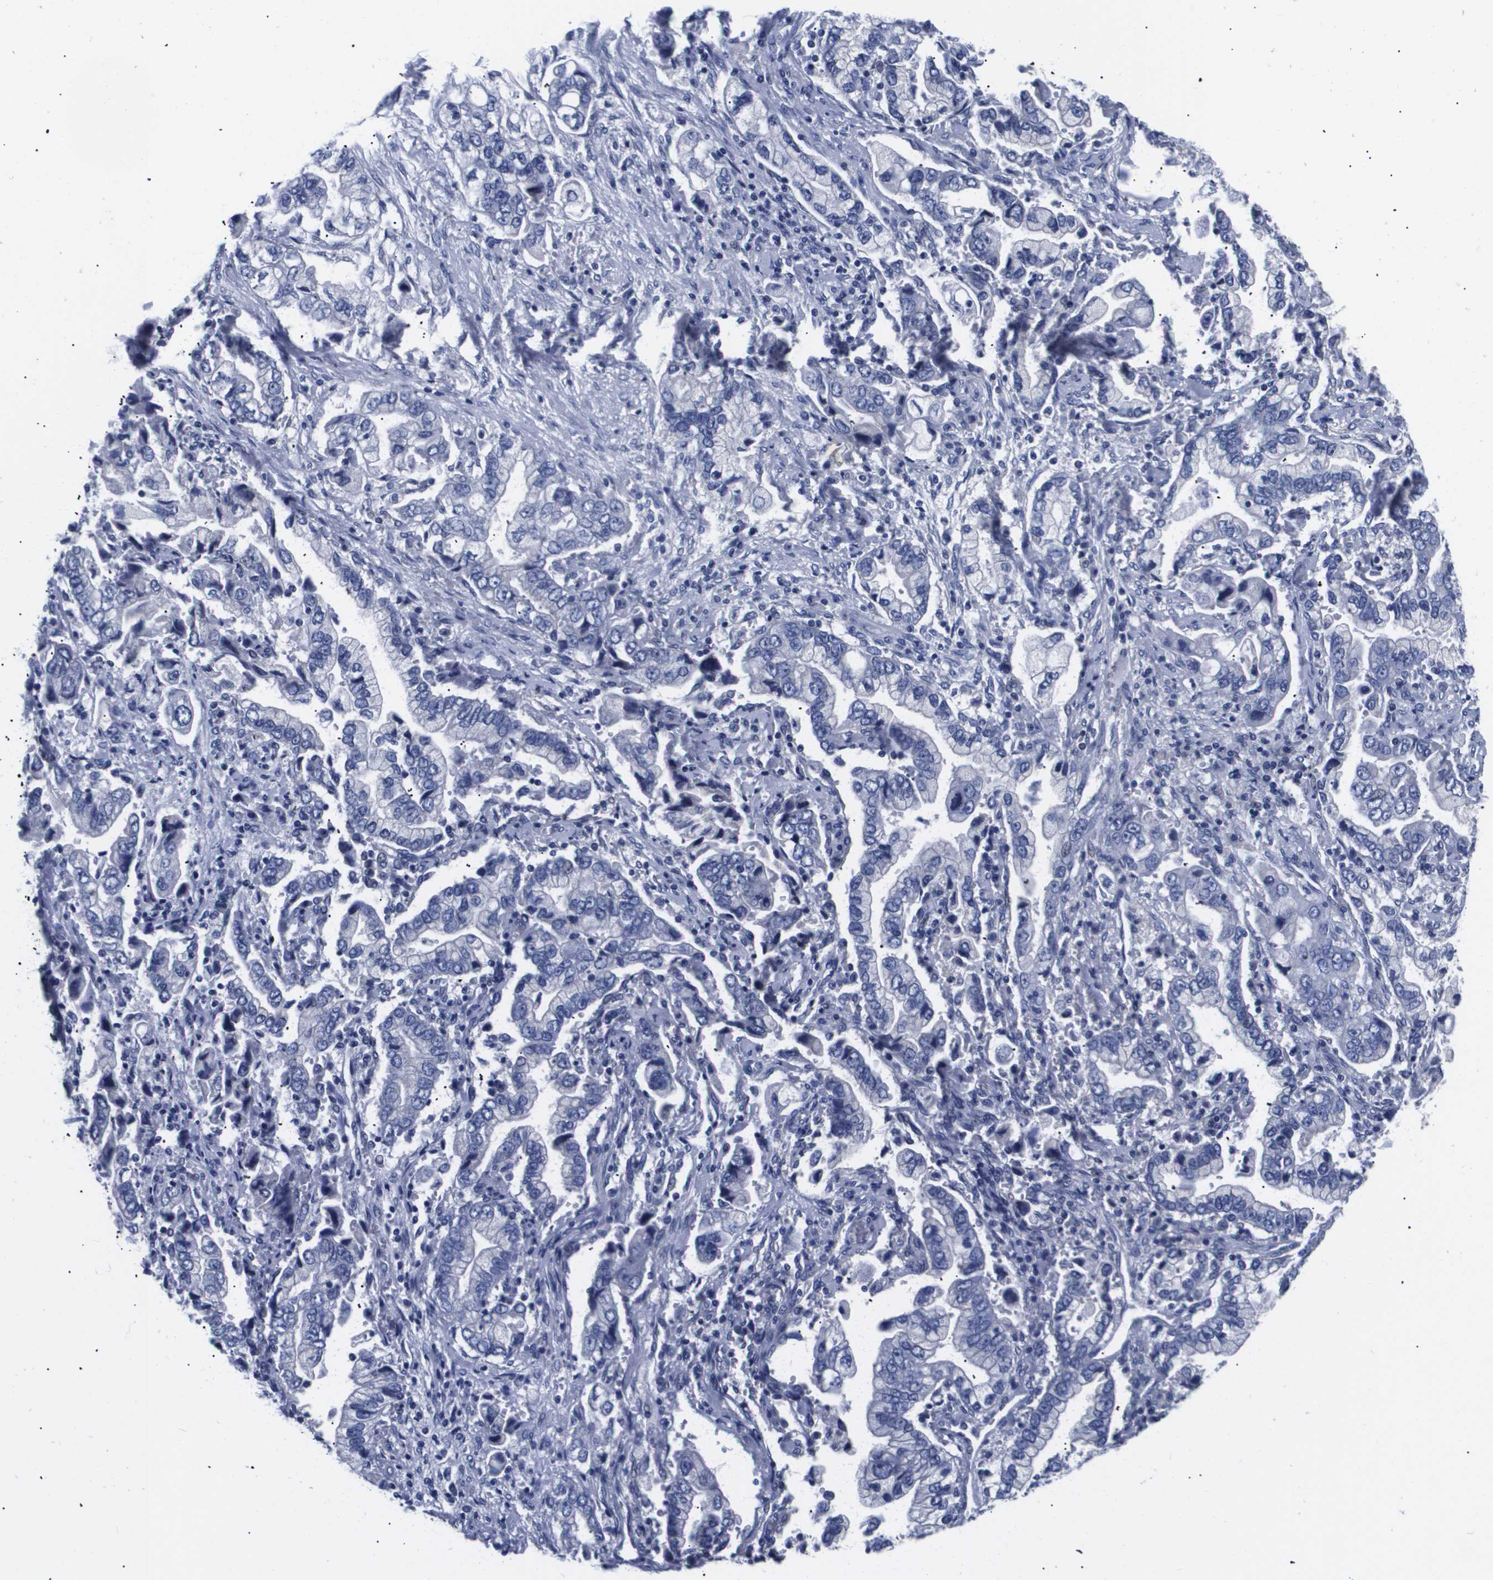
{"staining": {"intensity": "negative", "quantity": "none", "location": "none"}, "tissue": "stomach cancer", "cell_type": "Tumor cells", "image_type": "cancer", "snomed": [{"axis": "morphology", "description": "Normal tissue, NOS"}, {"axis": "morphology", "description": "Adenocarcinoma, NOS"}, {"axis": "topography", "description": "Stomach"}], "caption": "IHC photomicrograph of neoplastic tissue: human adenocarcinoma (stomach) stained with DAB (3,3'-diaminobenzidine) displays no significant protein positivity in tumor cells.", "gene": "ATP6V0A4", "patient": {"sex": "male", "age": 62}}